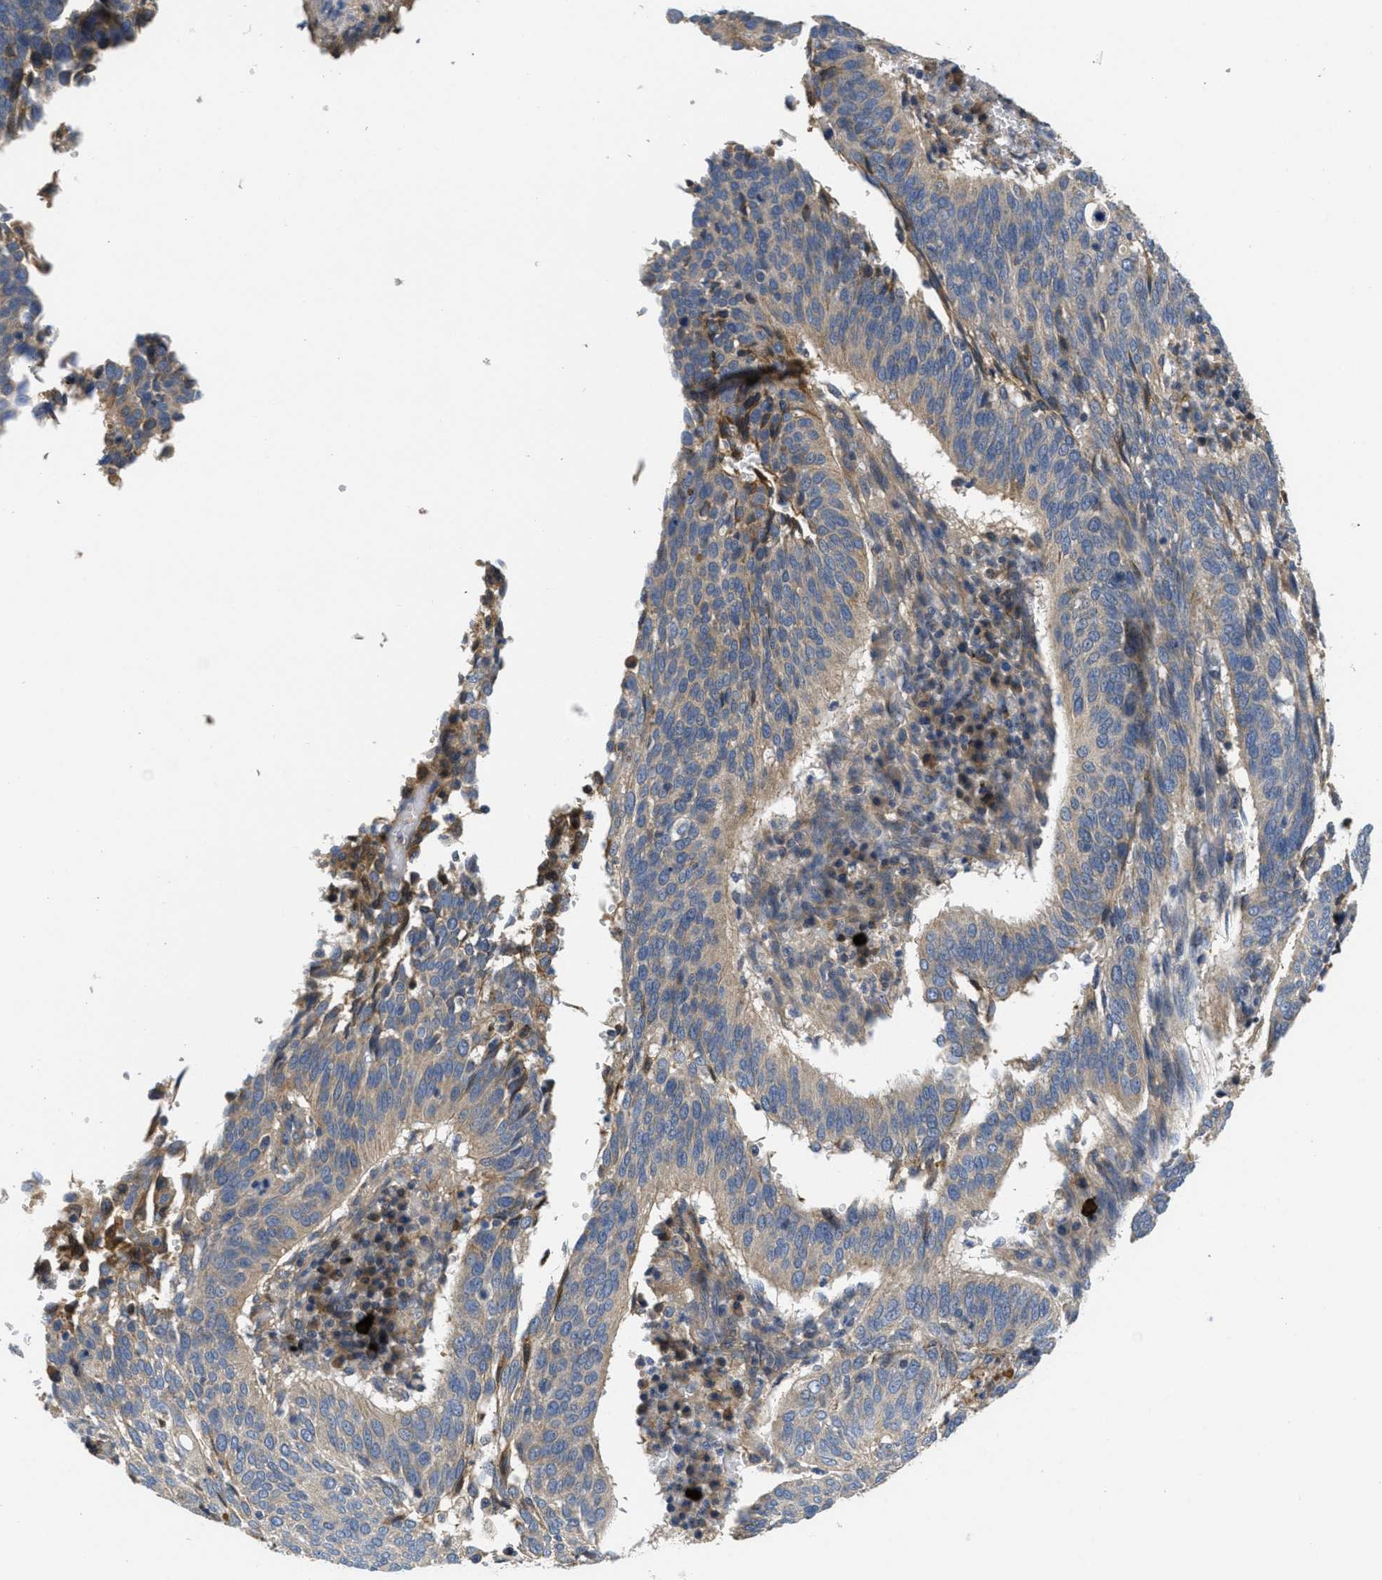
{"staining": {"intensity": "weak", "quantity": "25%-75%", "location": "cytoplasmic/membranous"}, "tissue": "cervical cancer", "cell_type": "Tumor cells", "image_type": "cancer", "snomed": [{"axis": "morphology", "description": "Normal tissue, NOS"}, {"axis": "morphology", "description": "Squamous cell carcinoma, NOS"}, {"axis": "topography", "description": "Cervix"}], "caption": "Cervical cancer stained with DAB (3,3'-diaminobenzidine) IHC displays low levels of weak cytoplasmic/membranous expression in approximately 25%-75% of tumor cells.", "gene": "GALK1", "patient": {"sex": "female", "age": 39}}